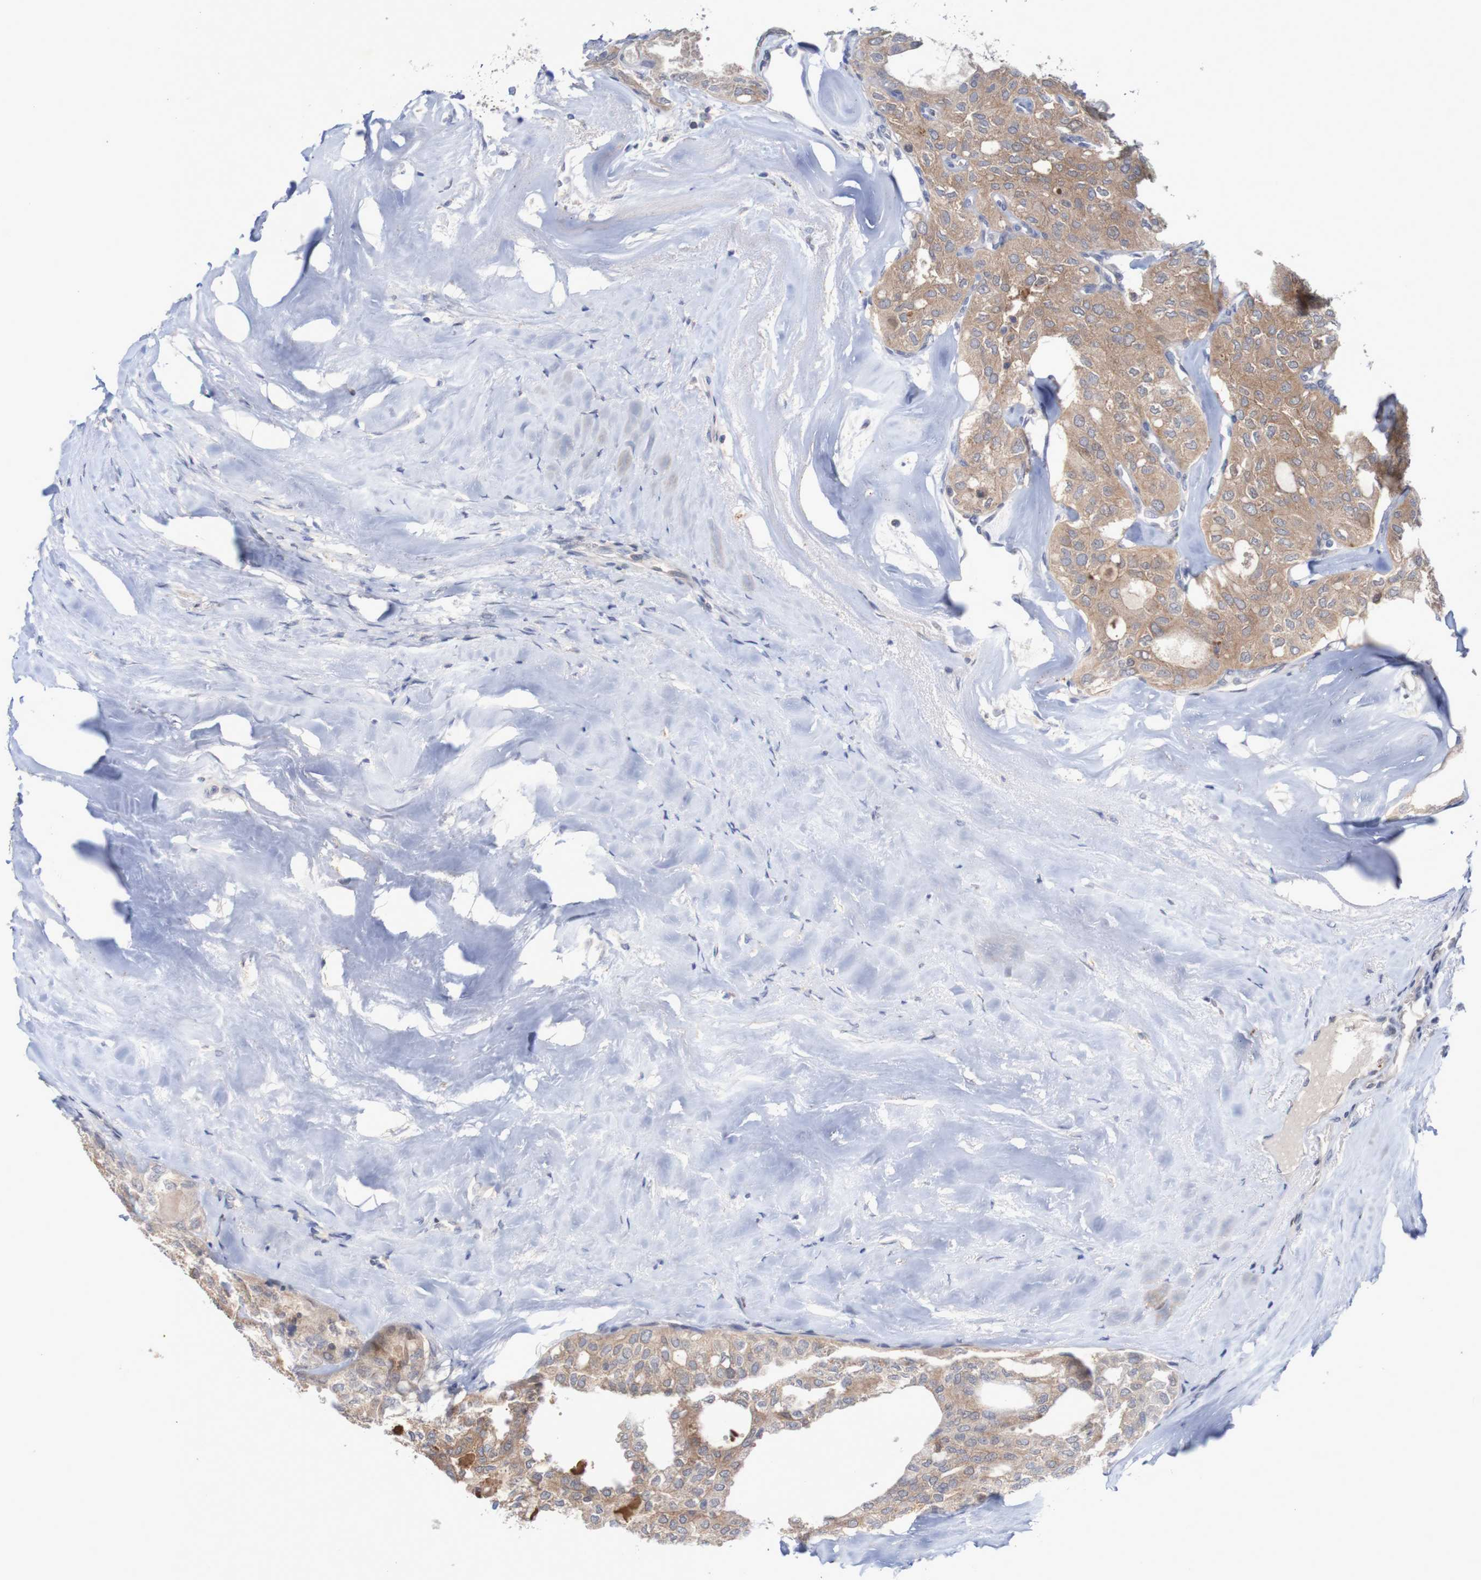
{"staining": {"intensity": "weak", "quantity": ">75%", "location": "cytoplasmic/membranous"}, "tissue": "thyroid cancer", "cell_type": "Tumor cells", "image_type": "cancer", "snomed": [{"axis": "morphology", "description": "Follicular adenoma carcinoma, NOS"}, {"axis": "topography", "description": "Thyroid gland"}], "caption": "Weak cytoplasmic/membranous protein staining is seen in approximately >75% of tumor cells in thyroid cancer. The protein is stained brown, and the nuclei are stained in blue (DAB (3,3'-diaminobenzidine) IHC with brightfield microscopy, high magnification).", "gene": "FBP2", "patient": {"sex": "male", "age": 75}}